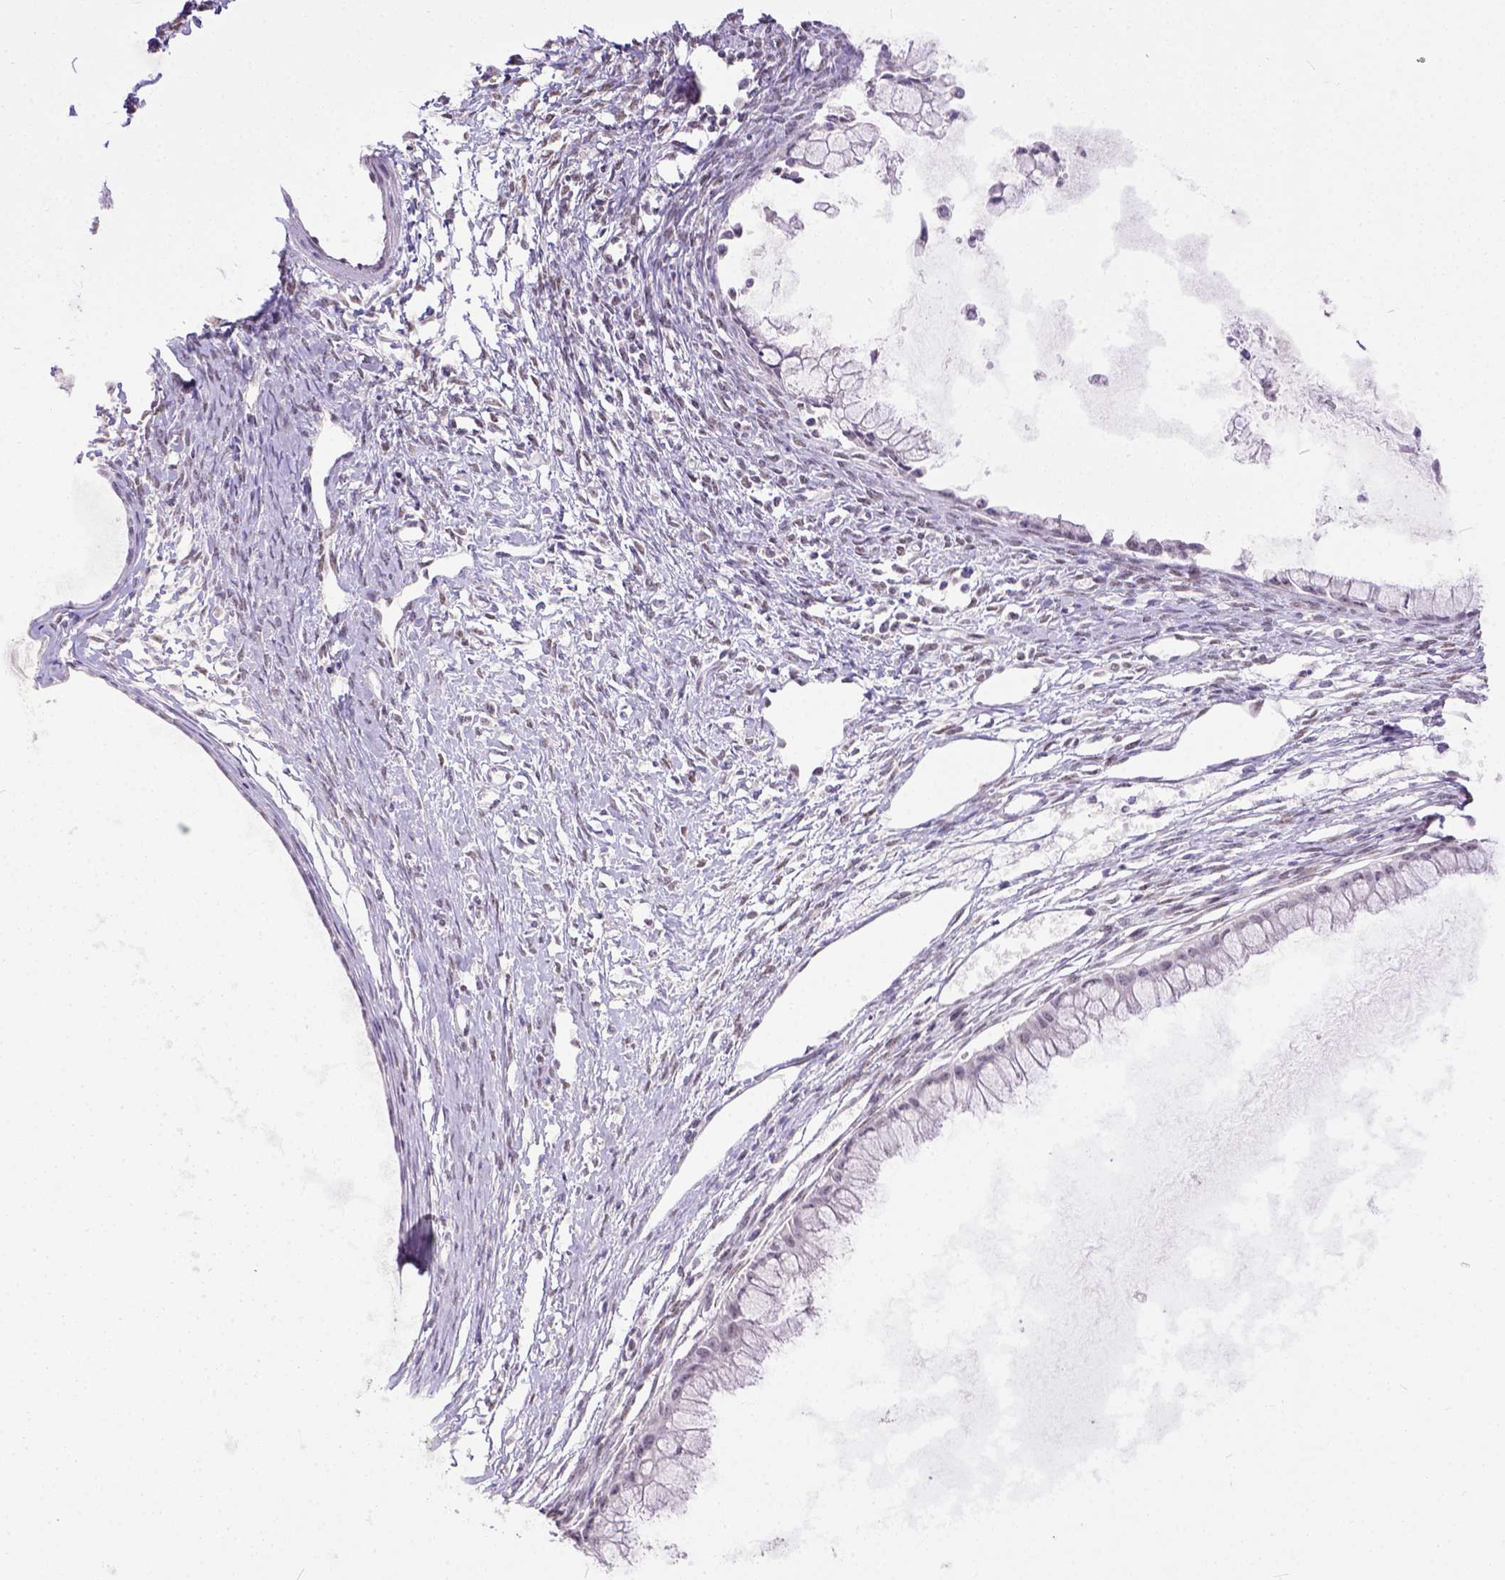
{"staining": {"intensity": "weak", "quantity": "25%-75%", "location": "nuclear"}, "tissue": "ovarian cancer", "cell_type": "Tumor cells", "image_type": "cancer", "snomed": [{"axis": "morphology", "description": "Cystadenocarcinoma, mucinous, NOS"}, {"axis": "topography", "description": "Ovary"}], "caption": "DAB (3,3'-diaminobenzidine) immunohistochemical staining of ovarian cancer displays weak nuclear protein positivity in approximately 25%-75% of tumor cells. Immunohistochemistry (ihc) stains the protein in brown and the nuclei are stained blue.", "gene": "ERCC1", "patient": {"sex": "female", "age": 41}}